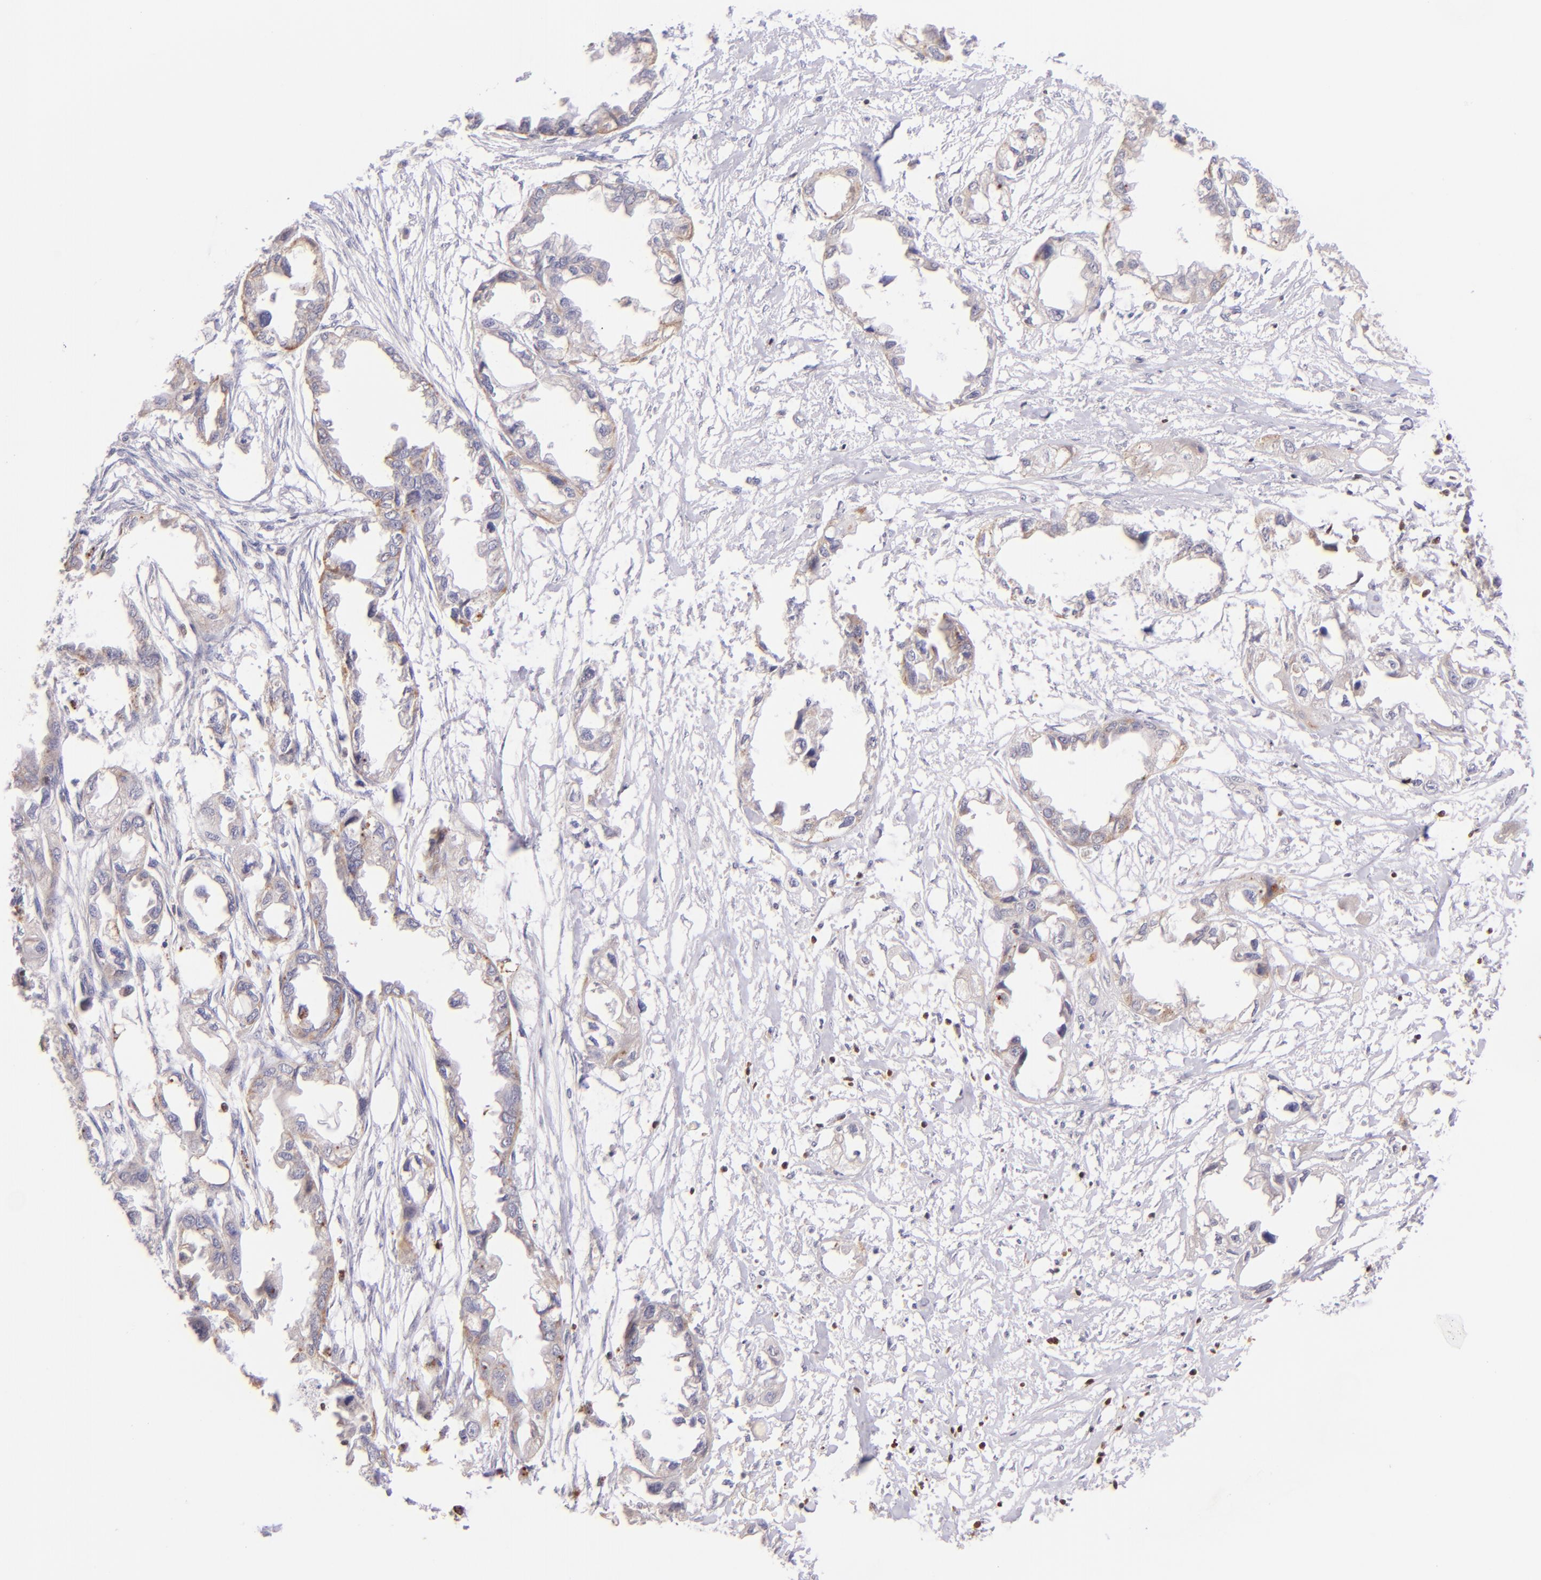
{"staining": {"intensity": "moderate", "quantity": "25%-75%", "location": "cytoplasmic/membranous"}, "tissue": "endometrial cancer", "cell_type": "Tumor cells", "image_type": "cancer", "snomed": [{"axis": "morphology", "description": "Adenocarcinoma, NOS"}, {"axis": "topography", "description": "Endometrium"}], "caption": "Protein staining of endometrial cancer (adenocarcinoma) tissue displays moderate cytoplasmic/membranous expression in approximately 25%-75% of tumor cells.", "gene": "ZAP70", "patient": {"sex": "female", "age": 67}}